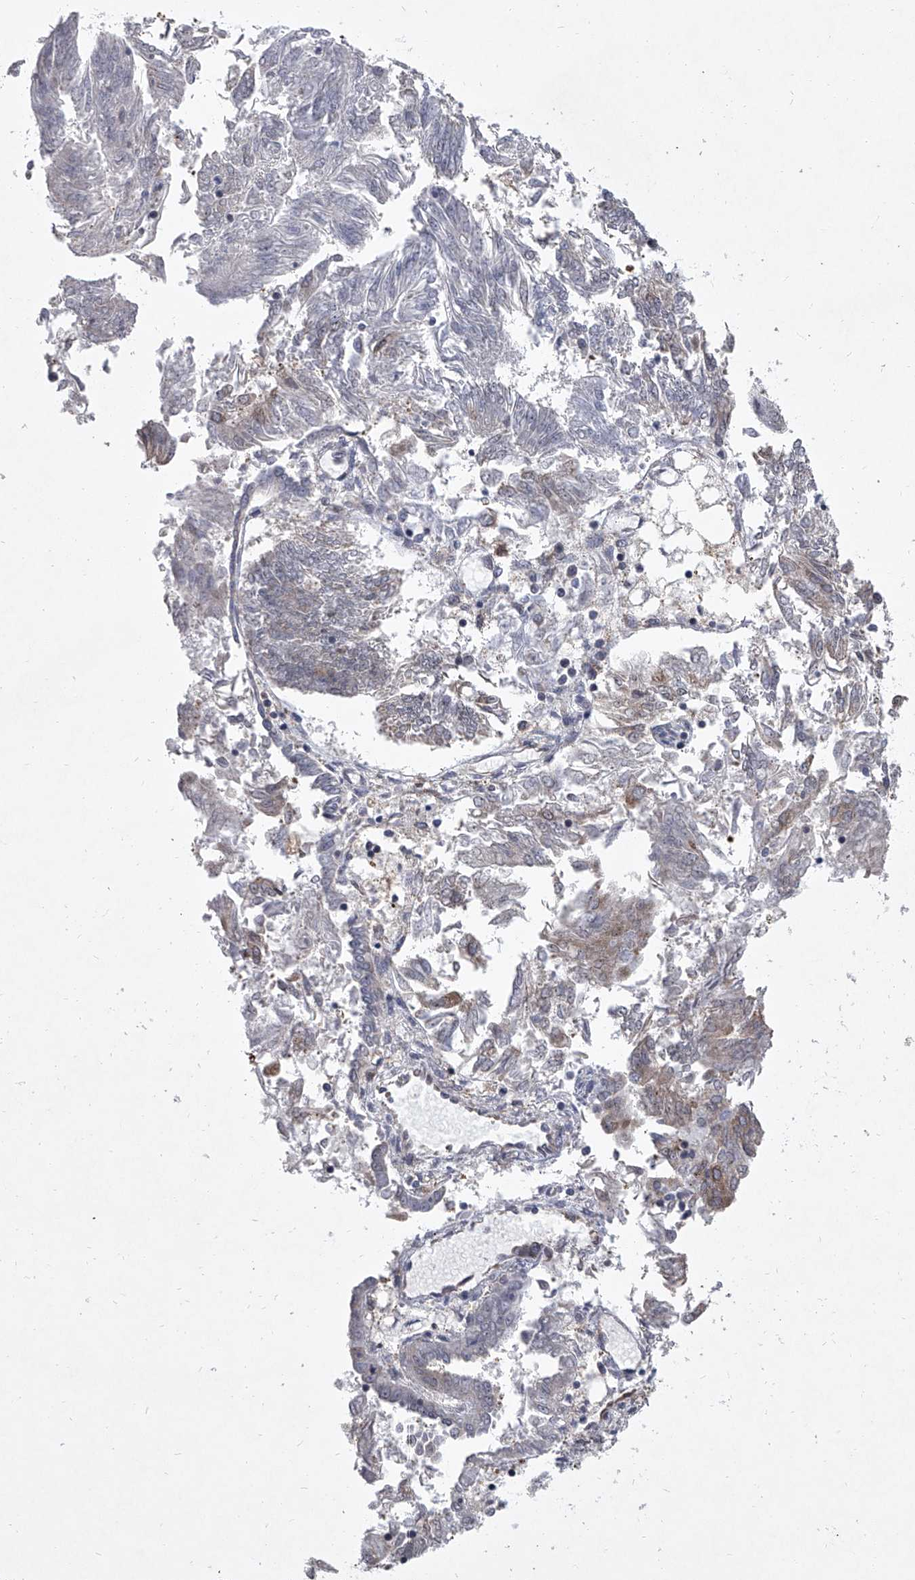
{"staining": {"intensity": "negative", "quantity": "none", "location": "none"}, "tissue": "endometrial cancer", "cell_type": "Tumor cells", "image_type": "cancer", "snomed": [{"axis": "morphology", "description": "Adenocarcinoma, NOS"}, {"axis": "topography", "description": "Endometrium"}], "caption": "Endometrial cancer was stained to show a protein in brown. There is no significant staining in tumor cells. Nuclei are stained in blue.", "gene": "EIF2S2", "patient": {"sex": "female", "age": 58}}